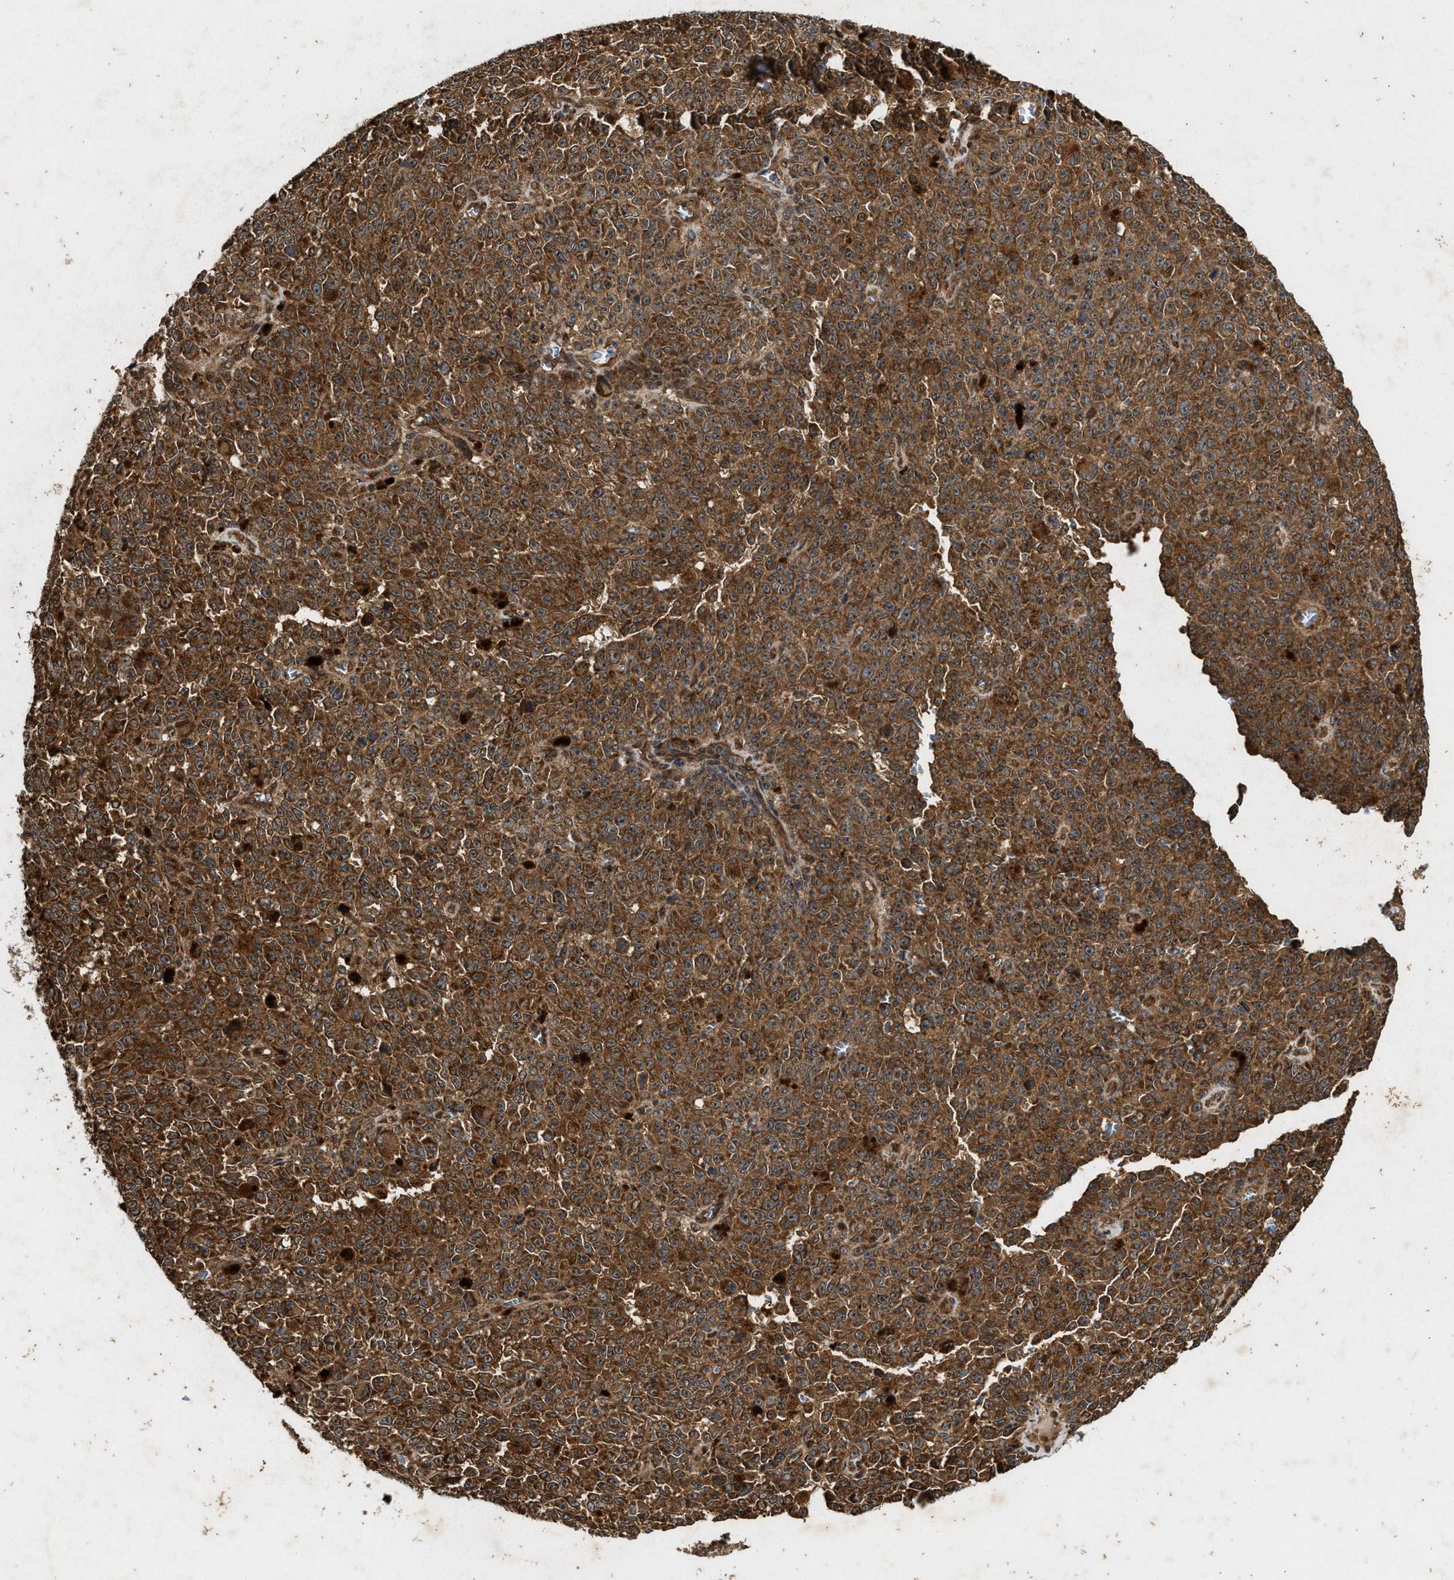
{"staining": {"intensity": "moderate", "quantity": ">75%", "location": "cytoplasmic/membranous"}, "tissue": "melanoma", "cell_type": "Tumor cells", "image_type": "cancer", "snomed": [{"axis": "morphology", "description": "Malignant melanoma, NOS"}, {"axis": "topography", "description": "Skin"}], "caption": "Malignant melanoma tissue reveals moderate cytoplasmic/membranous staining in approximately >75% of tumor cells, visualized by immunohistochemistry. (DAB = brown stain, brightfield microscopy at high magnification).", "gene": "CFLAR", "patient": {"sex": "female", "age": 82}}